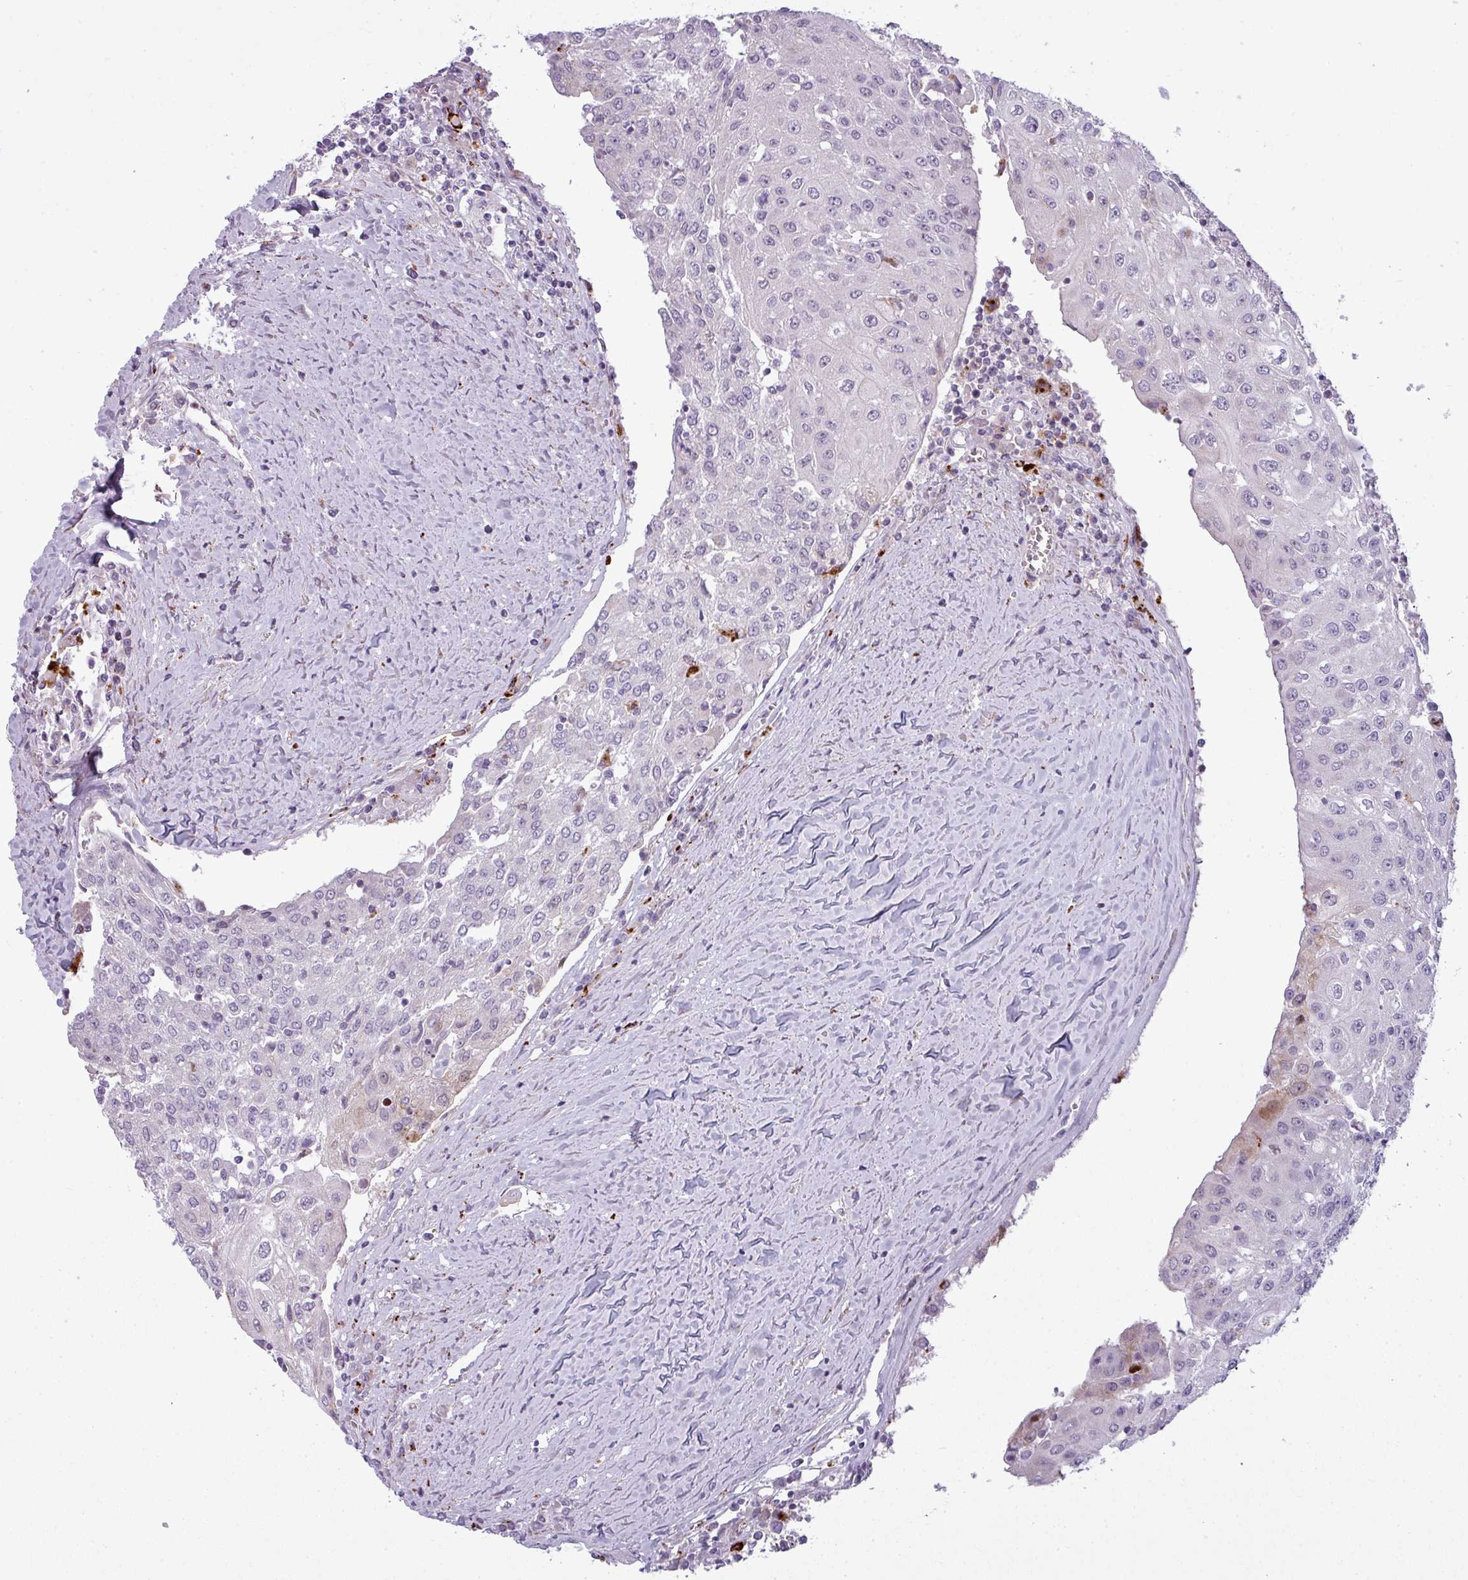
{"staining": {"intensity": "negative", "quantity": "none", "location": "none"}, "tissue": "urothelial cancer", "cell_type": "Tumor cells", "image_type": "cancer", "snomed": [{"axis": "morphology", "description": "Urothelial carcinoma, High grade"}, {"axis": "topography", "description": "Urinary bladder"}], "caption": "IHC micrograph of high-grade urothelial carcinoma stained for a protein (brown), which shows no positivity in tumor cells.", "gene": "MAP7D2", "patient": {"sex": "female", "age": 85}}